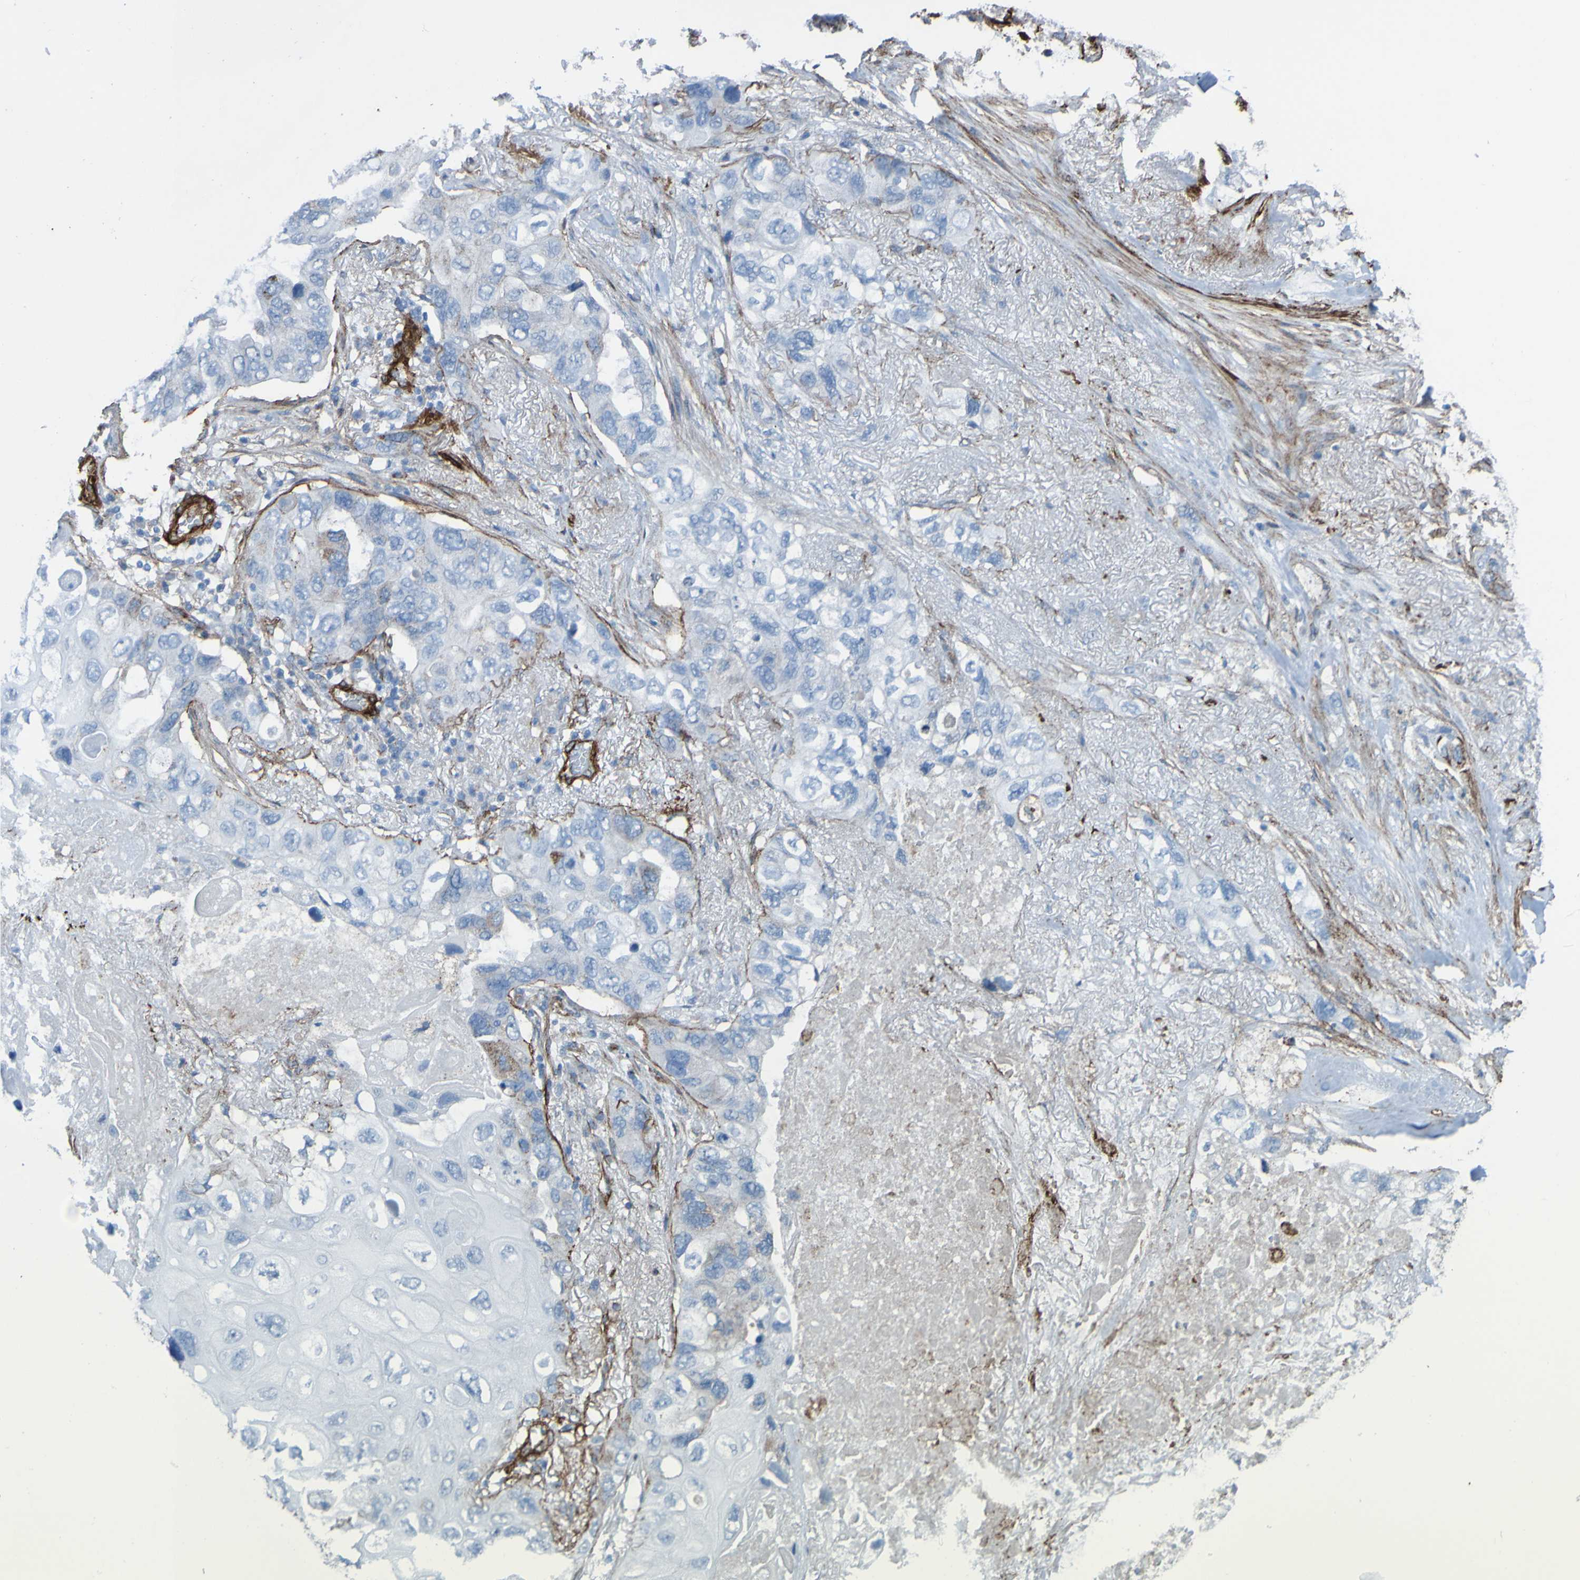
{"staining": {"intensity": "negative", "quantity": "none", "location": "none"}, "tissue": "lung cancer", "cell_type": "Tumor cells", "image_type": "cancer", "snomed": [{"axis": "morphology", "description": "Squamous cell carcinoma, NOS"}, {"axis": "topography", "description": "Lung"}], "caption": "Tumor cells show no significant protein expression in lung cancer.", "gene": "COL4A2", "patient": {"sex": "female", "age": 73}}